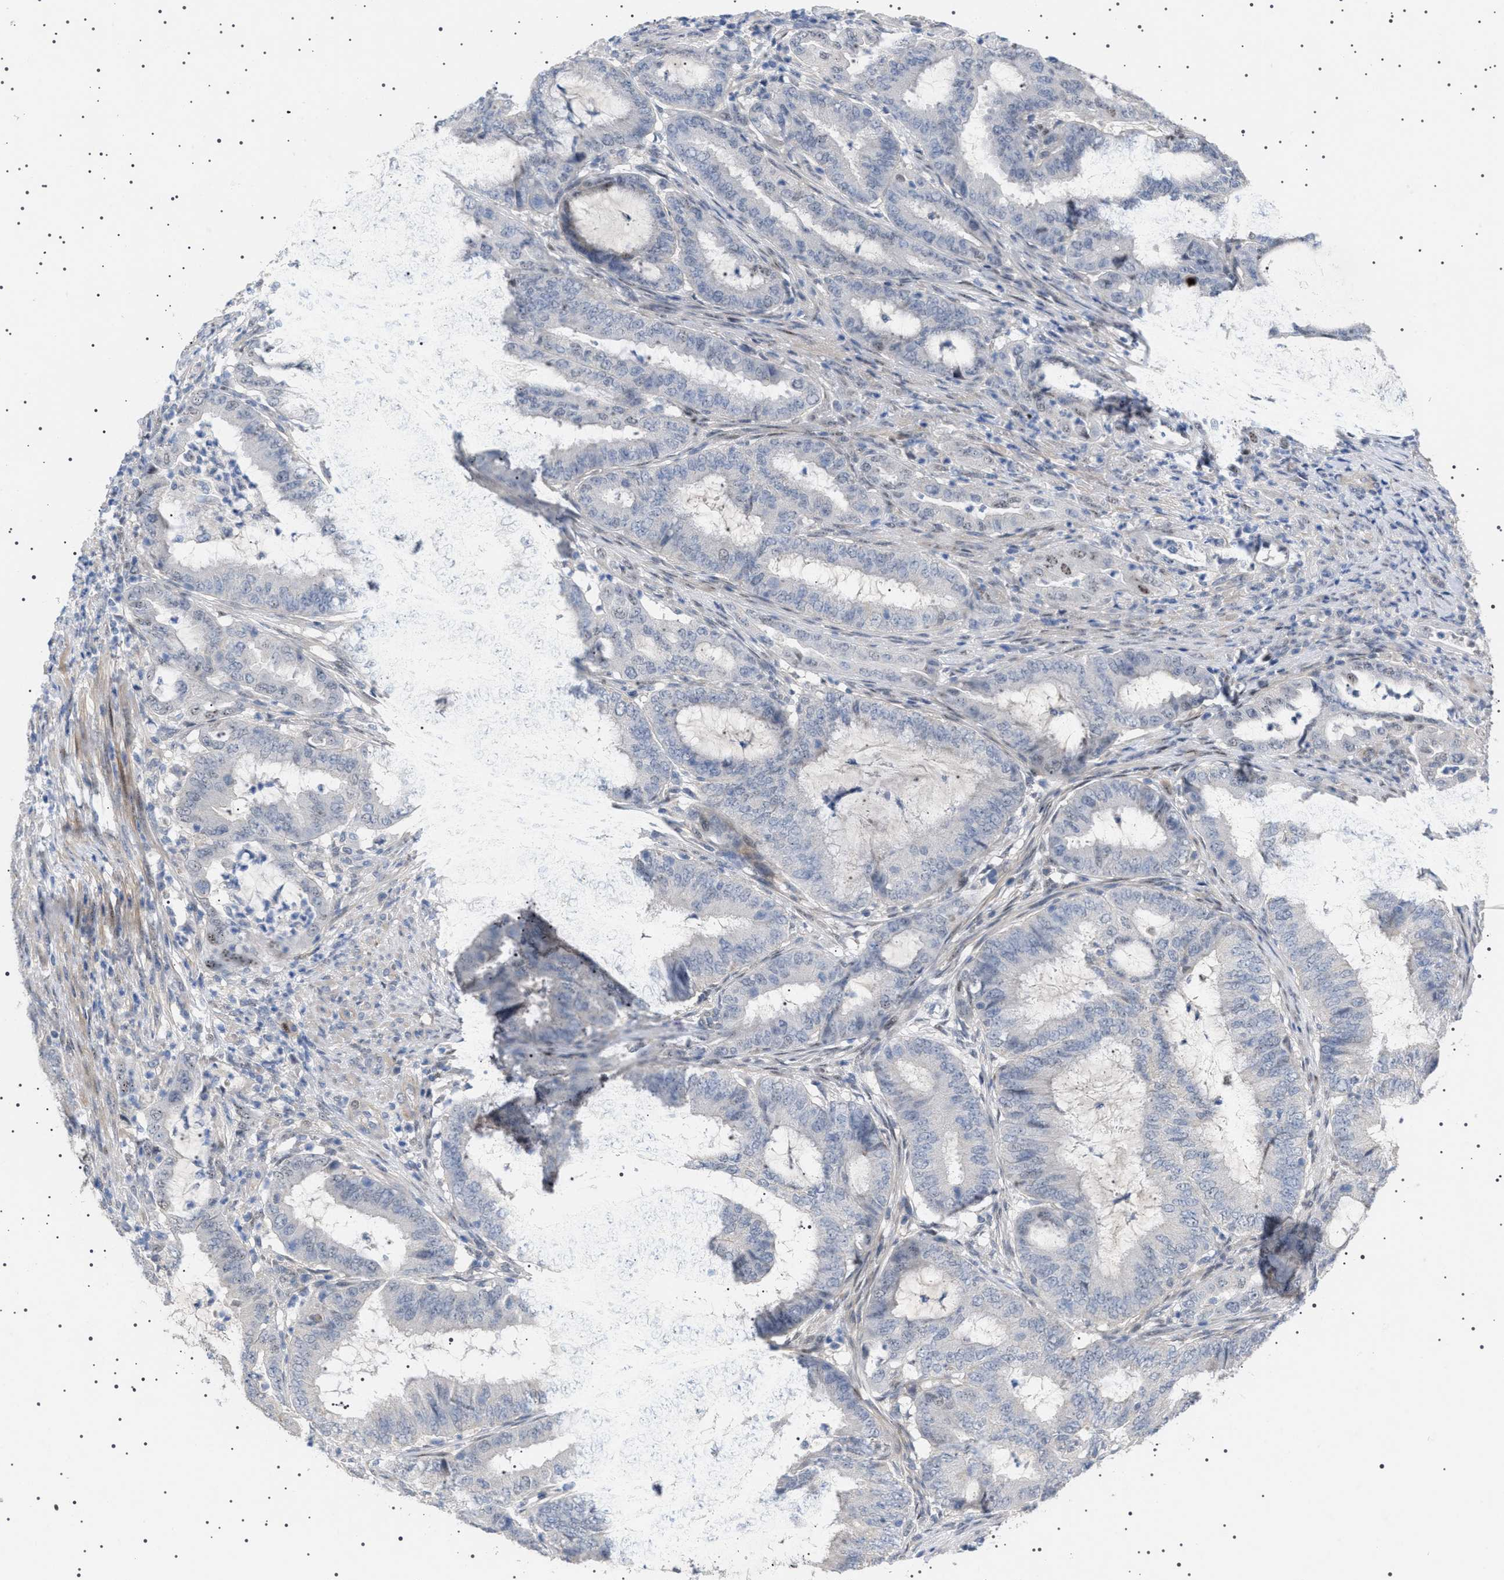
{"staining": {"intensity": "negative", "quantity": "none", "location": "none"}, "tissue": "endometrial cancer", "cell_type": "Tumor cells", "image_type": "cancer", "snomed": [{"axis": "morphology", "description": "Adenocarcinoma, NOS"}, {"axis": "topography", "description": "Endometrium"}], "caption": "This micrograph is of adenocarcinoma (endometrial) stained with immunohistochemistry (IHC) to label a protein in brown with the nuclei are counter-stained blue. There is no positivity in tumor cells.", "gene": "HTR1A", "patient": {"sex": "female", "age": 70}}